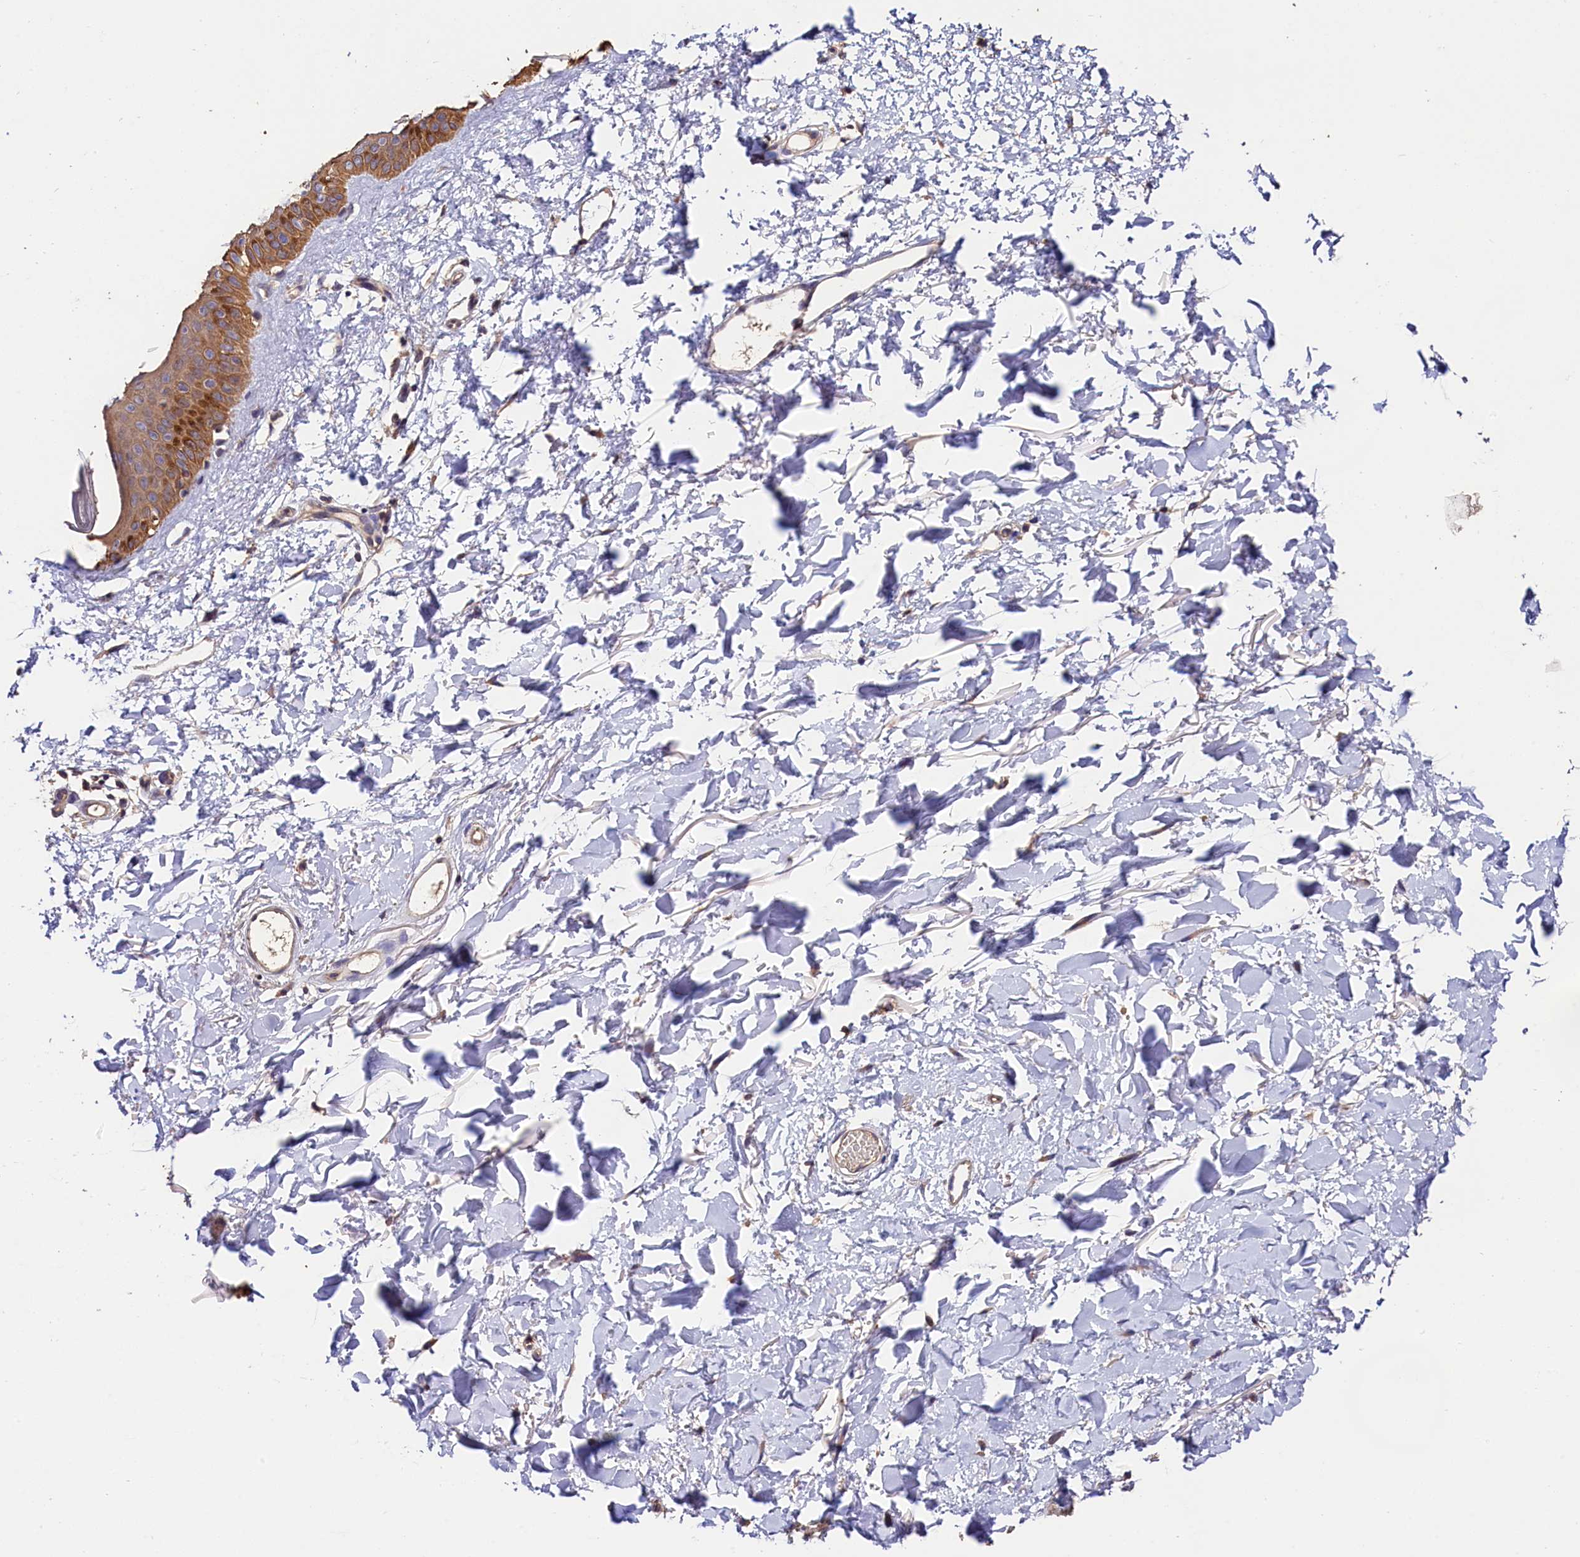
{"staining": {"intensity": "negative", "quantity": "none", "location": "none"}, "tissue": "skin", "cell_type": "Fibroblasts", "image_type": "normal", "snomed": [{"axis": "morphology", "description": "Normal tissue, NOS"}, {"axis": "topography", "description": "Skin"}], "caption": "An IHC histopathology image of normal skin is shown. There is no staining in fibroblasts of skin. (DAB immunohistochemistry, high magnification).", "gene": "OAS3", "patient": {"sex": "female", "age": 58}}